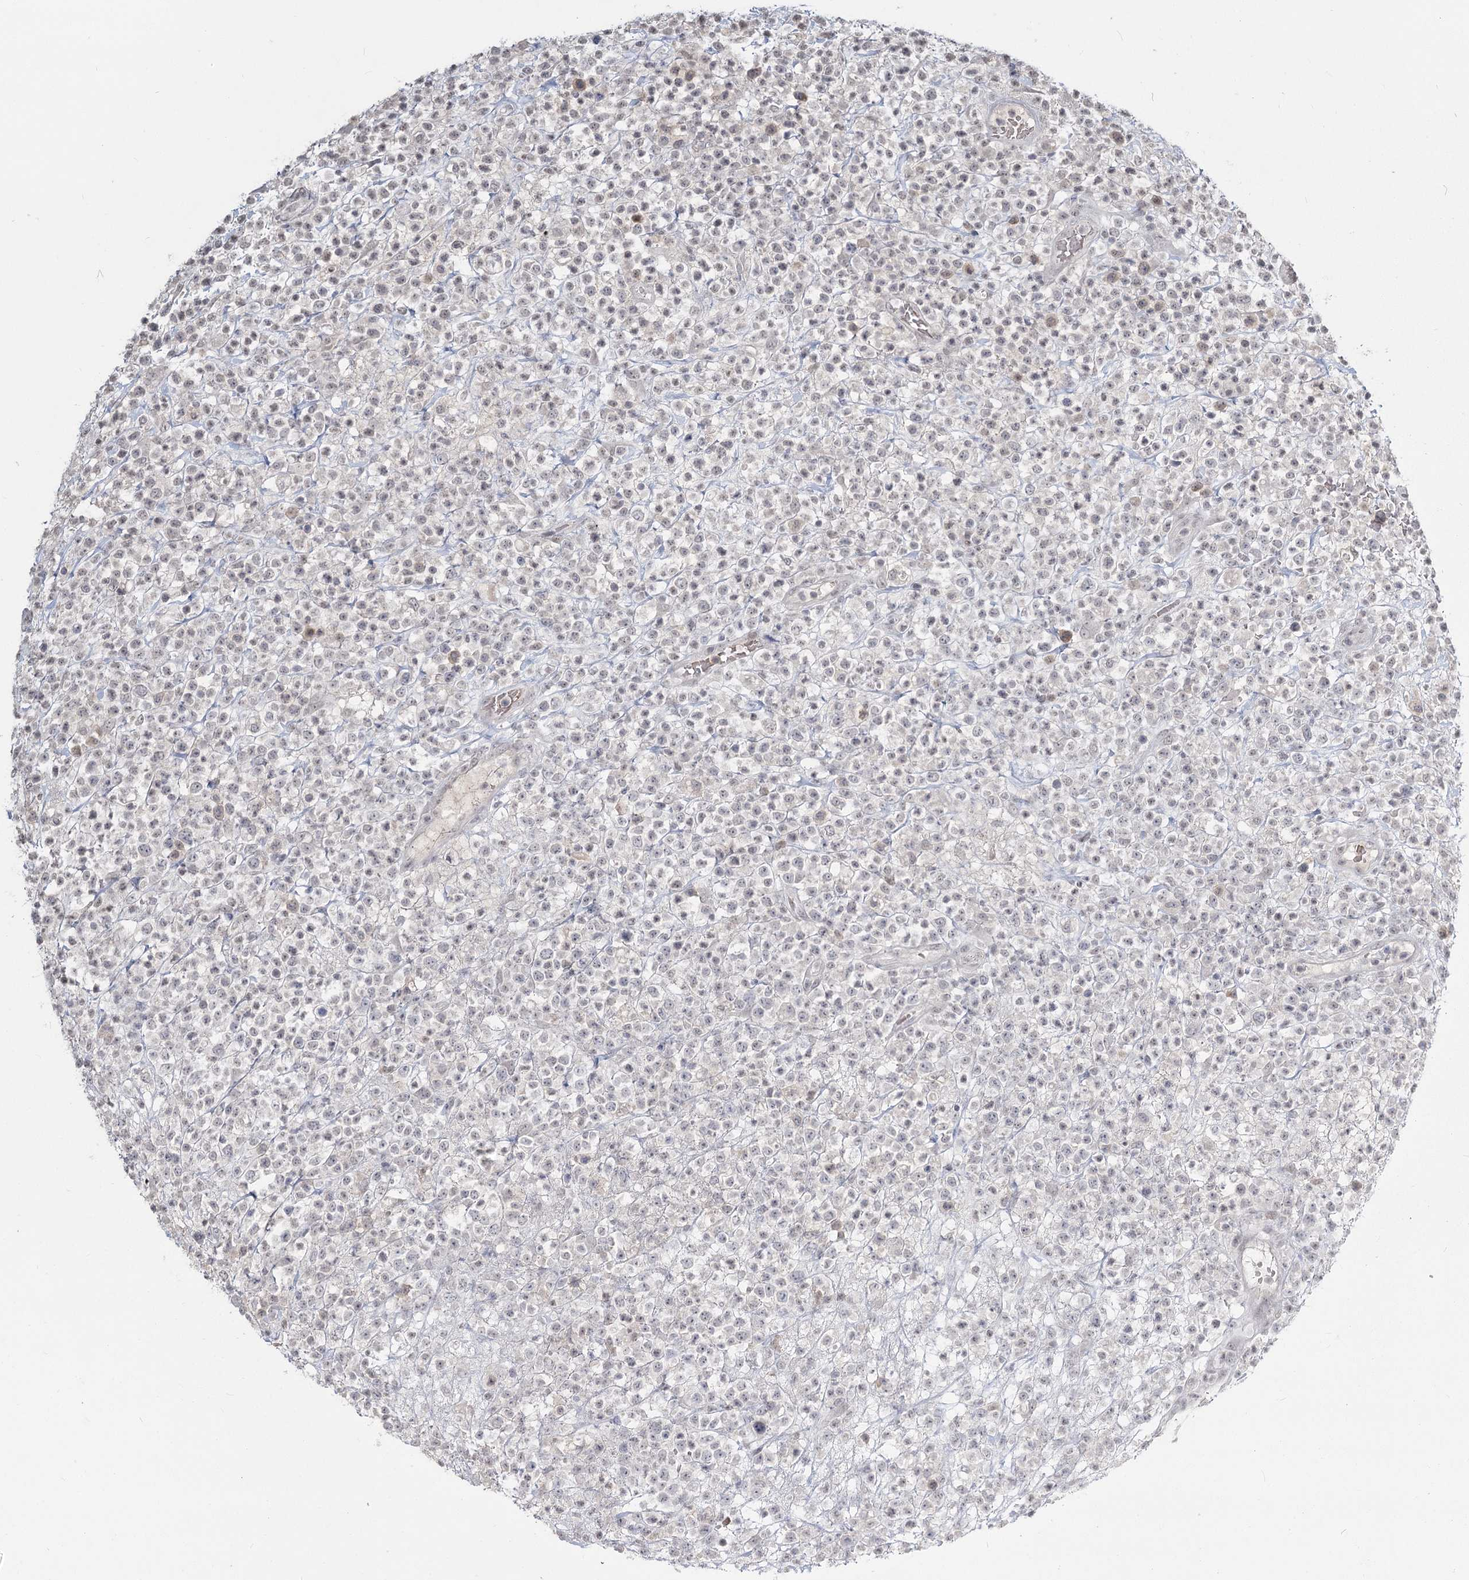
{"staining": {"intensity": "weak", "quantity": "<25%", "location": "nuclear"}, "tissue": "lymphoma", "cell_type": "Tumor cells", "image_type": "cancer", "snomed": [{"axis": "morphology", "description": "Malignant lymphoma, non-Hodgkin's type, High grade"}, {"axis": "topography", "description": "Colon"}], "caption": "This is an IHC histopathology image of lymphoma. There is no staining in tumor cells.", "gene": "LY6G5C", "patient": {"sex": "female", "age": 53}}